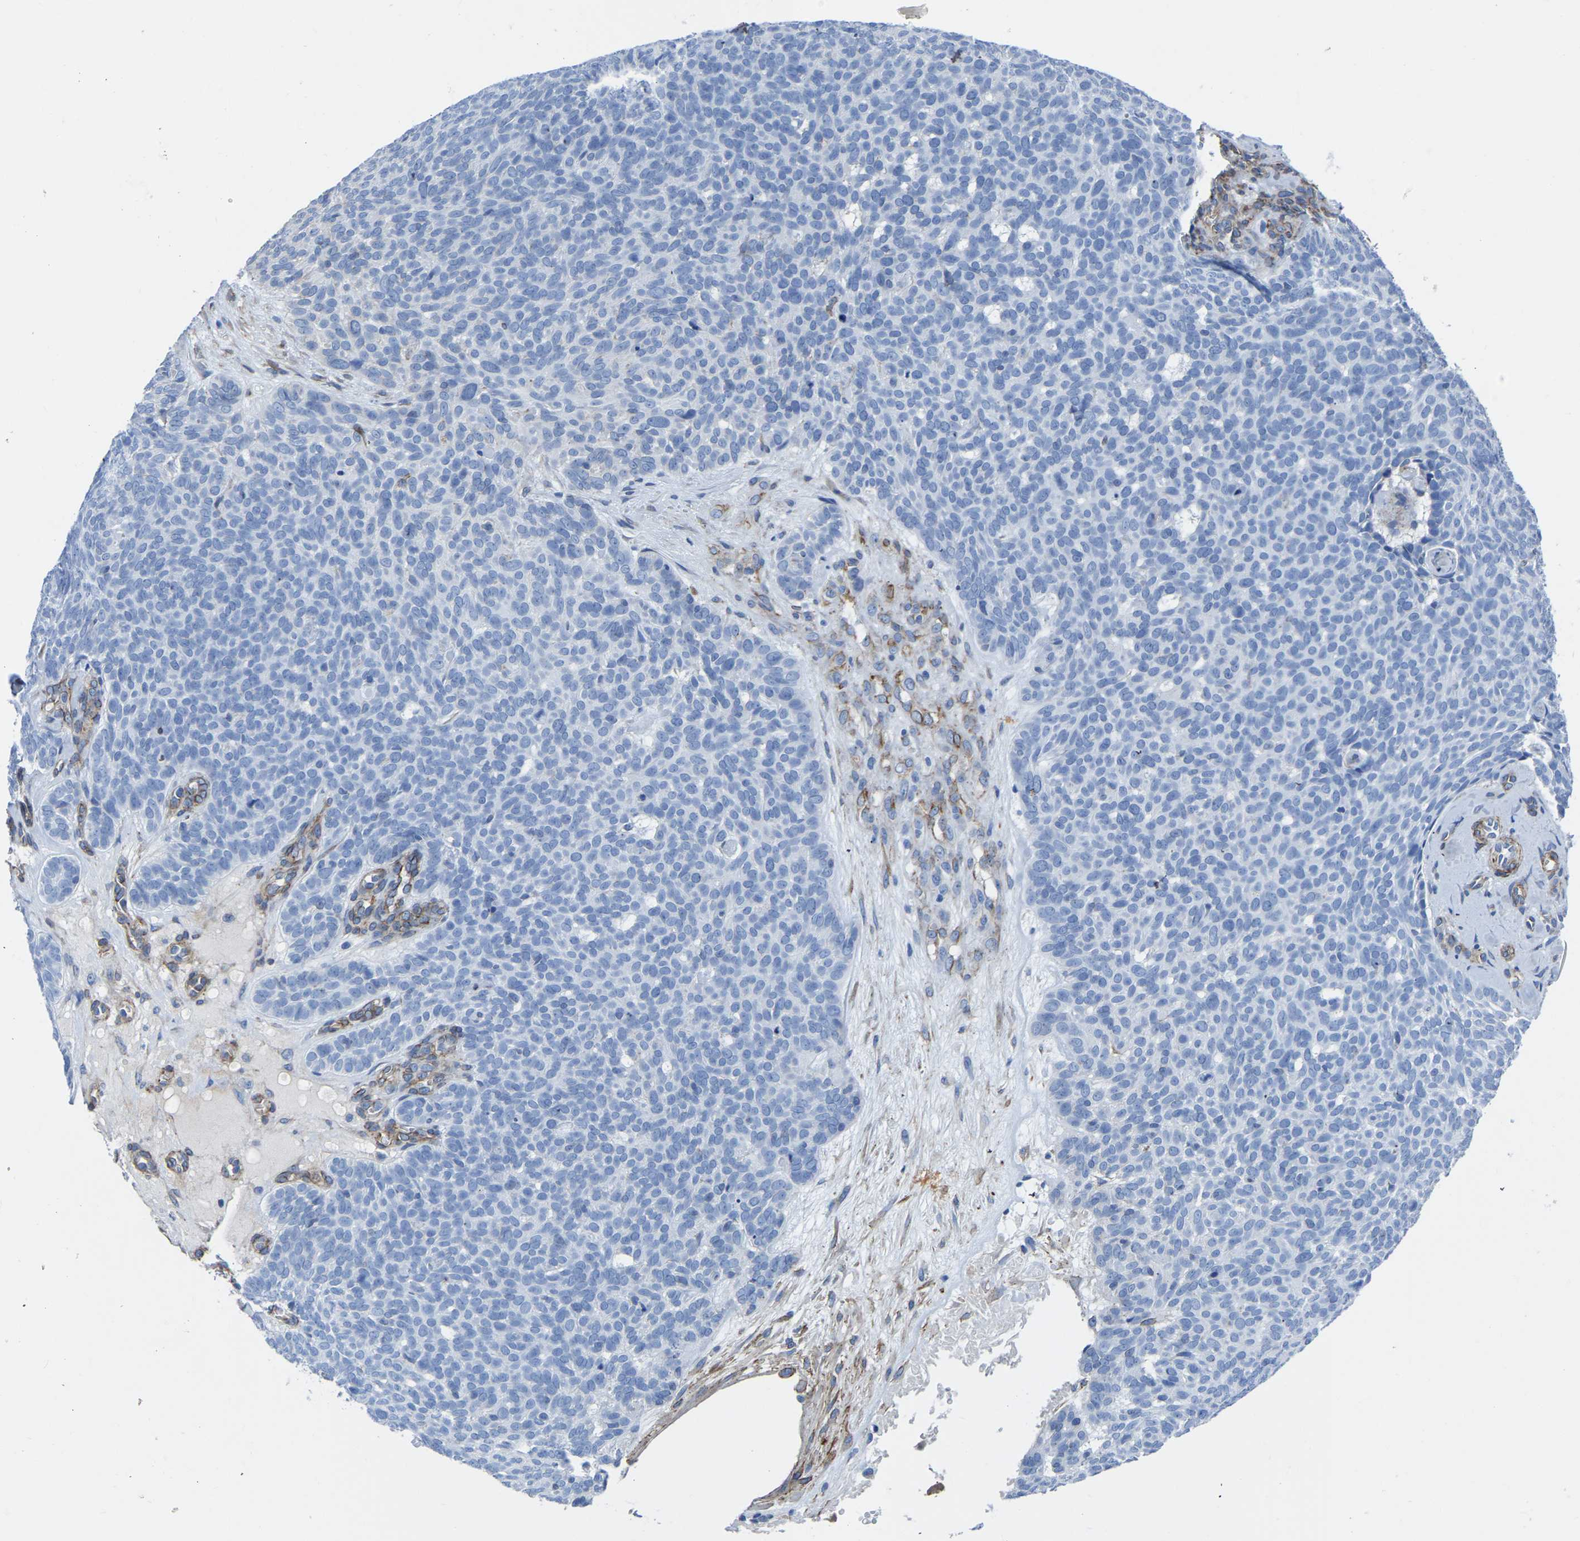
{"staining": {"intensity": "negative", "quantity": "none", "location": "none"}, "tissue": "skin cancer", "cell_type": "Tumor cells", "image_type": "cancer", "snomed": [{"axis": "morphology", "description": "Basal cell carcinoma"}, {"axis": "topography", "description": "Skin"}], "caption": "A histopathology image of human skin cancer (basal cell carcinoma) is negative for staining in tumor cells.", "gene": "SLC45A3", "patient": {"sex": "male", "age": 61}}